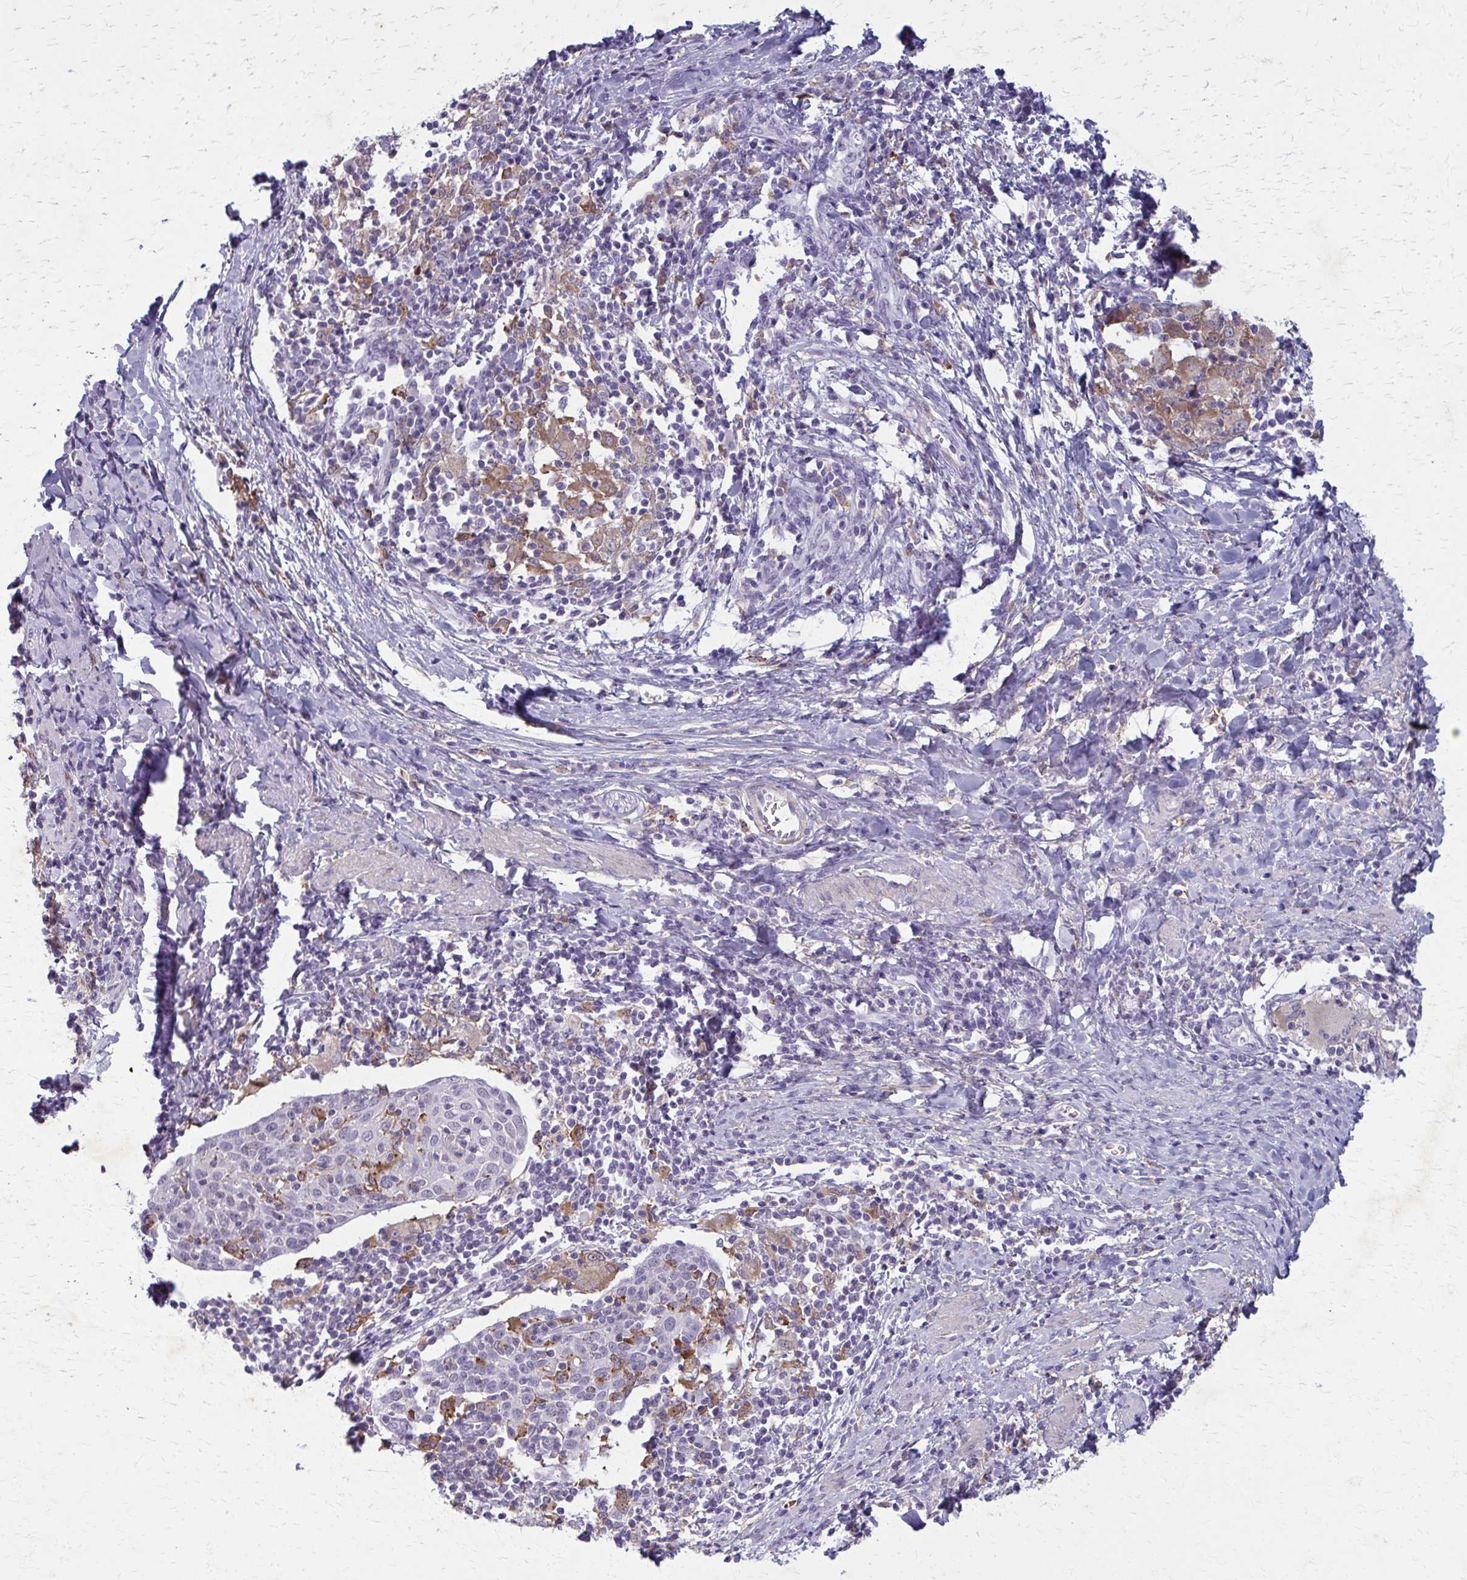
{"staining": {"intensity": "negative", "quantity": "none", "location": "none"}, "tissue": "cervical cancer", "cell_type": "Tumor cells", "image_type": "cancer", "snomed": [{"axis": "morphology", "description": "Squamous cell carcinoma, NOS"}, {"axis": "topography", "description": "Cervix"}], "caption": "High magnification brightfield microscopy of squamous cell carcinoma (cervical) stained with DAB (3,3'-diaminobenzidine) (brown) and counterstained with hematoxylin (blue): tumor cells show no significant expression.", "gene": "CARD9", "patient": {"sex": "female", "age": 52}}